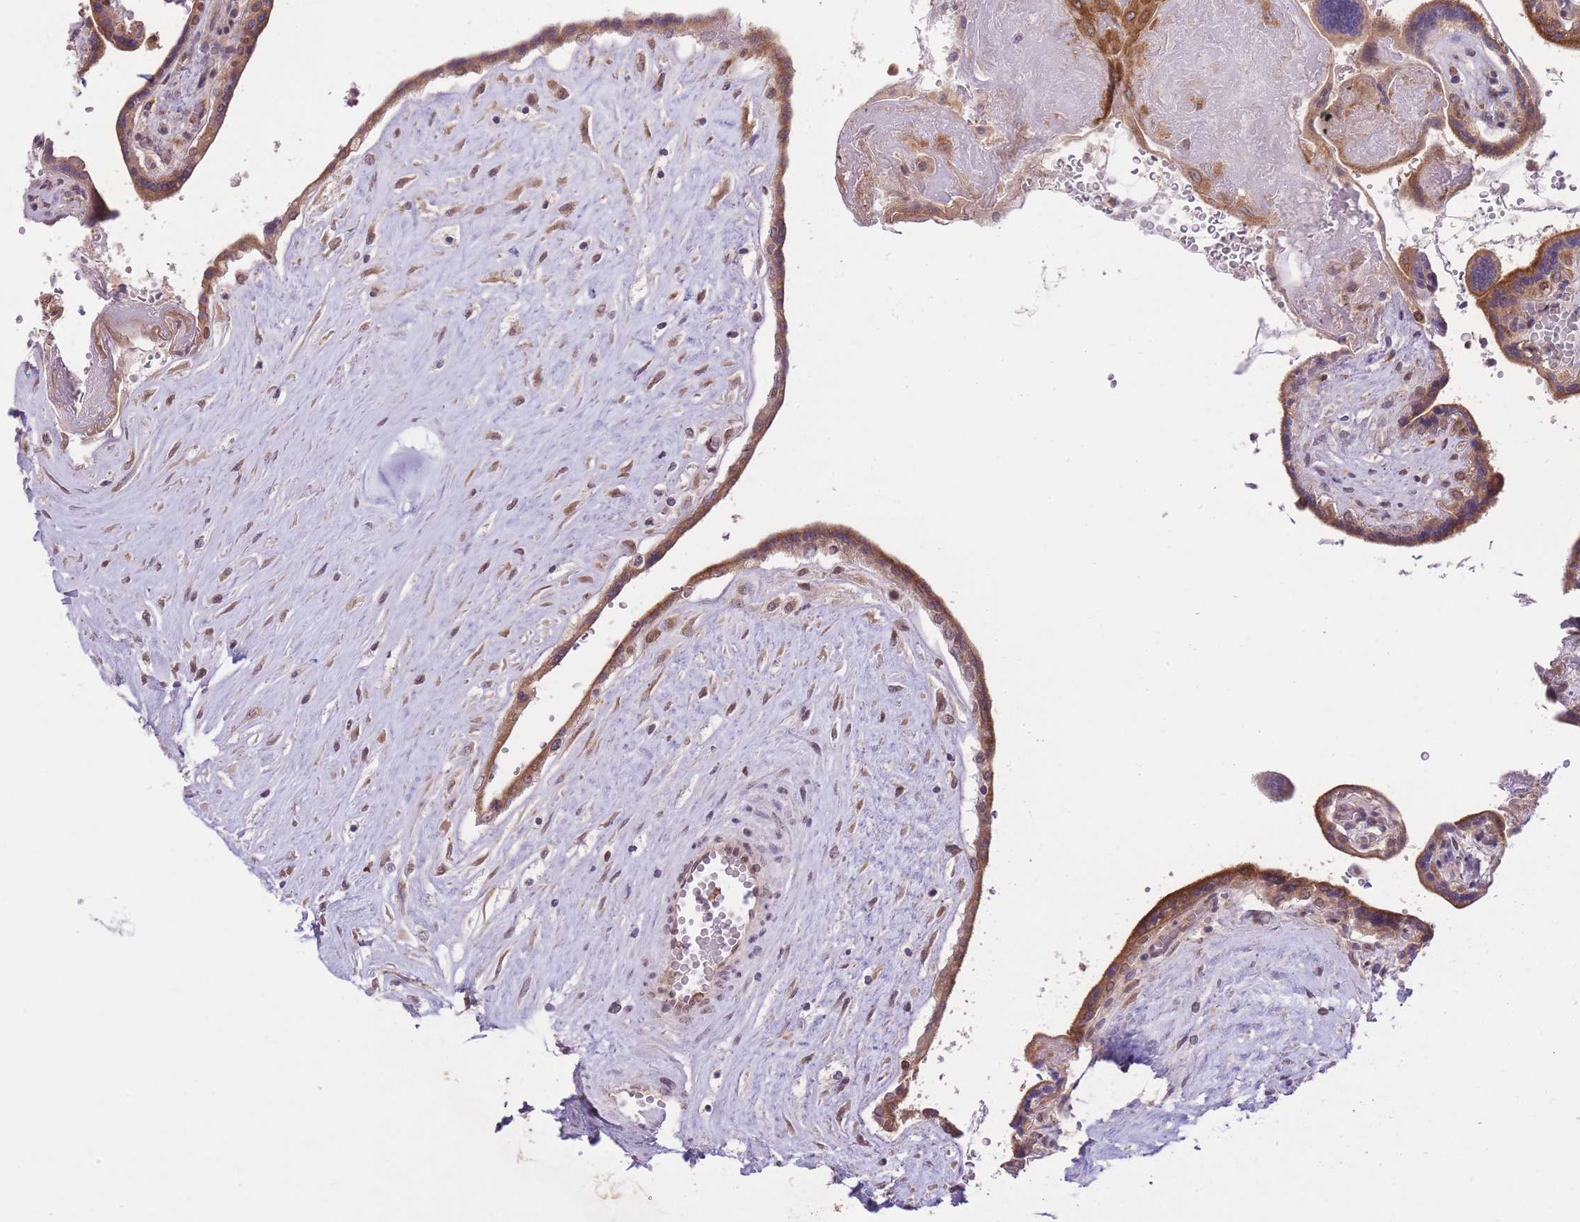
{"staining": {"intensity": "strong", "quantity": ">75%", "location": "cytoplasmic/membranous,nuclear"}, "tissue": "placenta", "cell_type": "Trophoblastic cells", "image_type": "normal", "snomed": [{"axis": "morphology", "description": "Normal tissue, NOS"}, {"axis": "topography", "description": "Placenta"}], "caption": "Immunohistochemistry histopathology image of benign placenta: placenta stained using immunohistochemistry (IHC) demonstrates high levels of strong protein expression localized specifically in the cytoplasmic/membranous,nuclear of trophoblastic cells, appearing as a cytoplasmic/membranous,nuclear brown color.", "gene": "TMED3", "patient": {"sex": "female", "age": 37}}